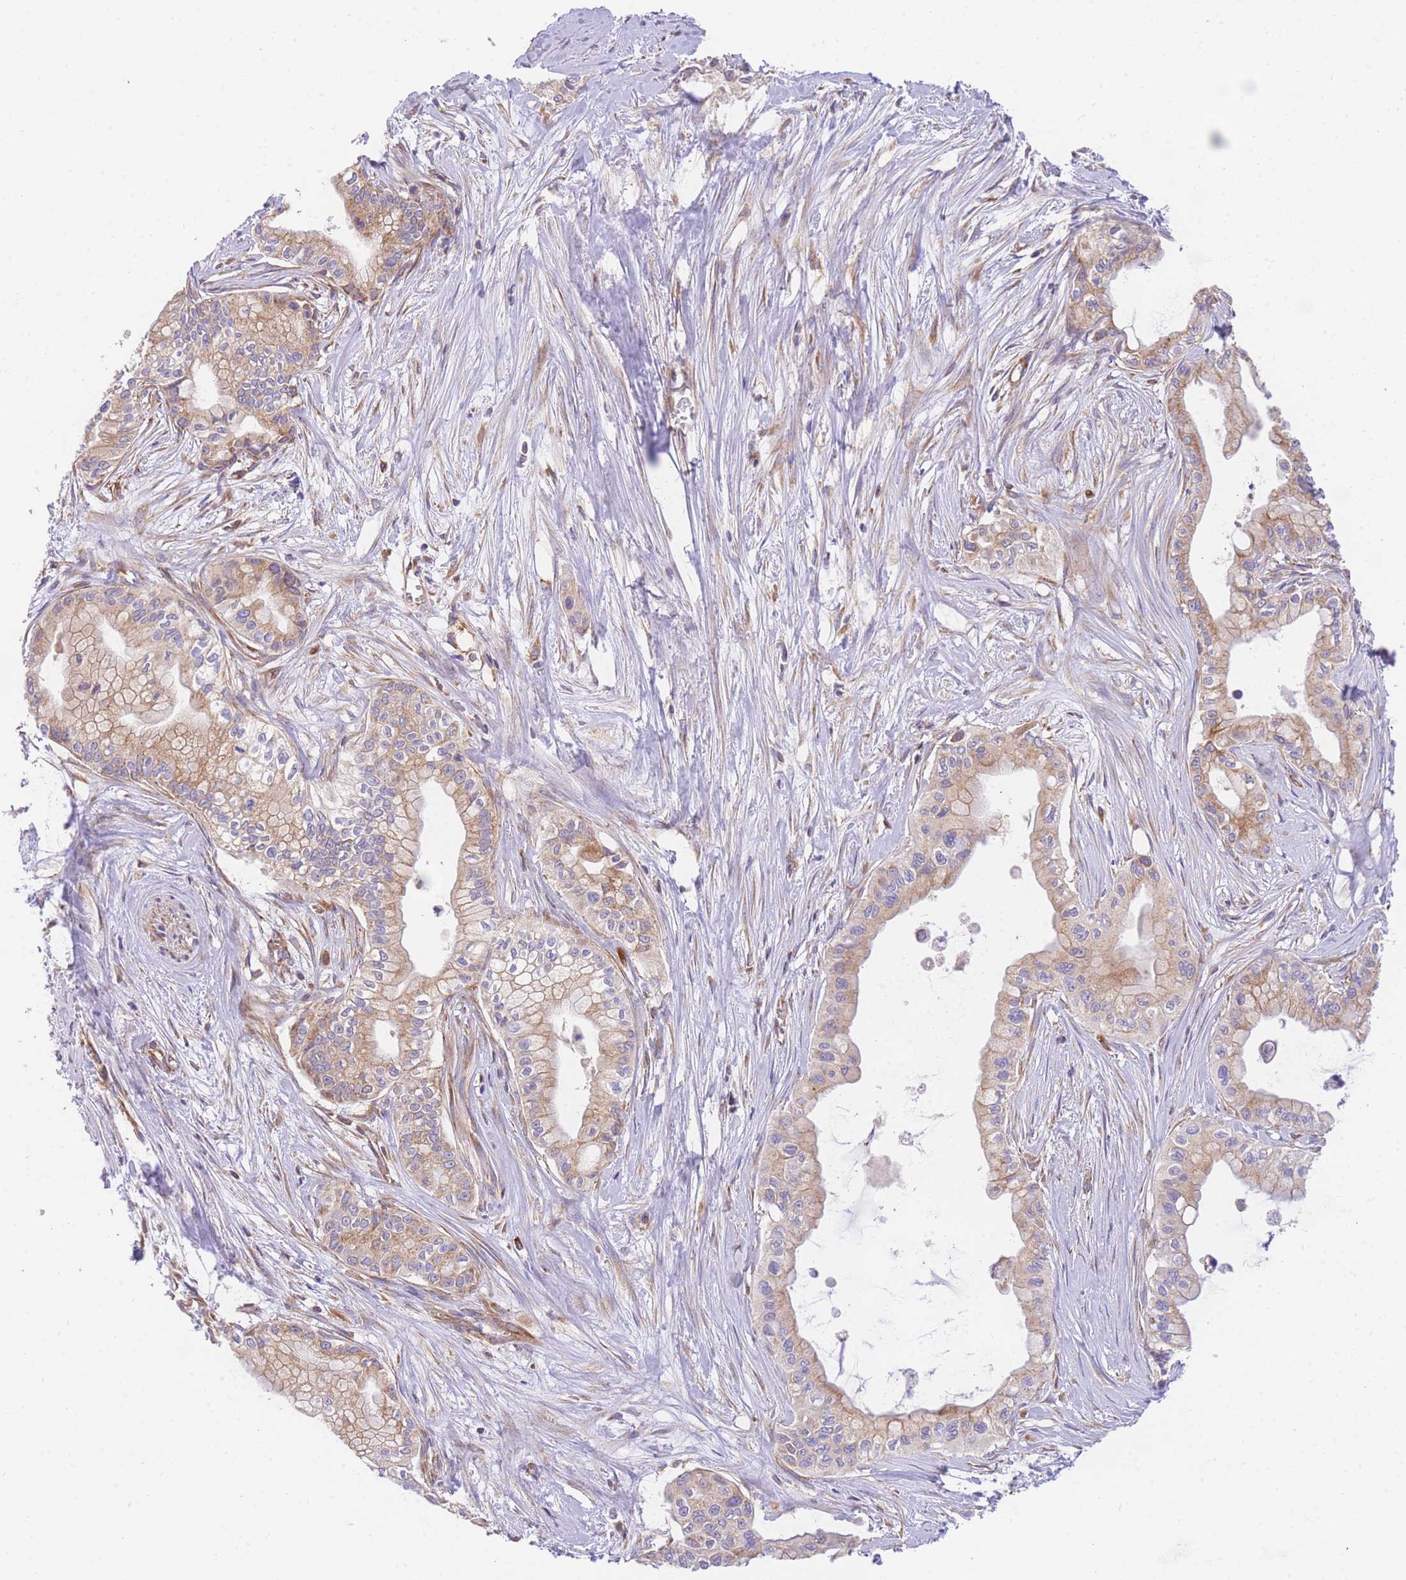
{"staining": {"intensity": "moderate", "quantity": ">75%", "location": "cytoplasmic/membranous"}, "tissue": "pancreatic cancer", "cell_type": "Tumor cells", "image_type": "cancer", "snomed": [{"axis": "morphology", "description": "Adenocarcinoma, NOS"}, {"axis": "topography", "description": "Pancreas"}], "caption": "Human adenocarcinoma (pancreatic) stained for a protein (brown) shows moderate cytoplasmic/membranous positive staining in about >75% of tumor cells.", "gene": "MTRES1", "patient": {"sex": "male", "age": 78}}